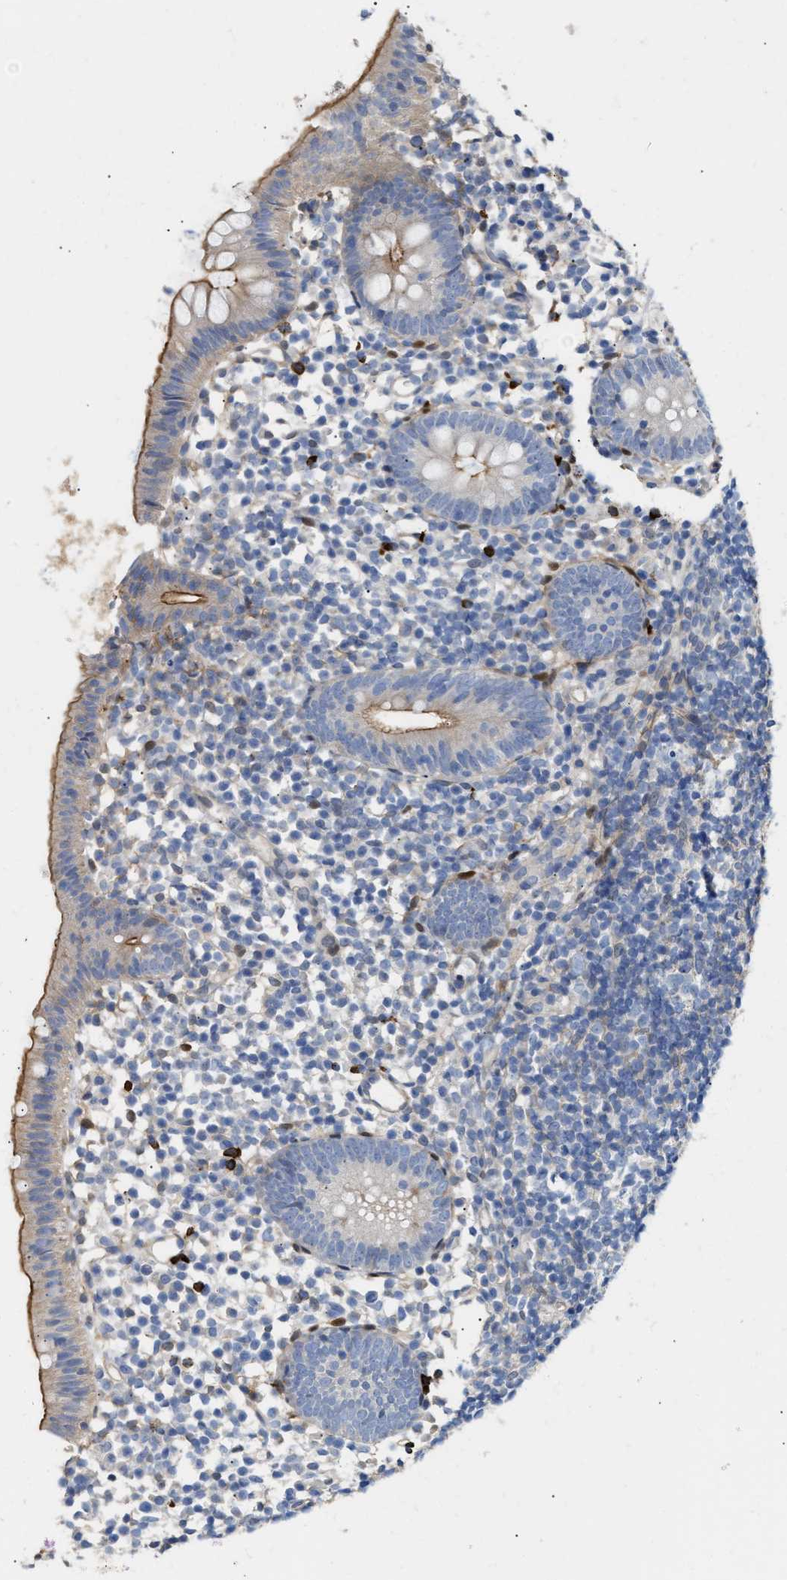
{"staining": {"intensity": "moderate", "quantity": ">75%", "location": "cytoplasmic/membranous"}, "tissue": "appendix", "cell_type": "Glandular cells", "image_type": "normal", "snomed": [{"axis": "morphology", "description": "Normal tissue, NOS"}, {"axis": "topography", "description": "Appendix"}], "caption": "This is a histology image of immunohistochemistry staining of unremarkable appendix, which shows moderate staining in the cytoplasmic/membranous of glandular cells.", "gene": "FHL1", "patient": {"sex": "female", "age": 20}}